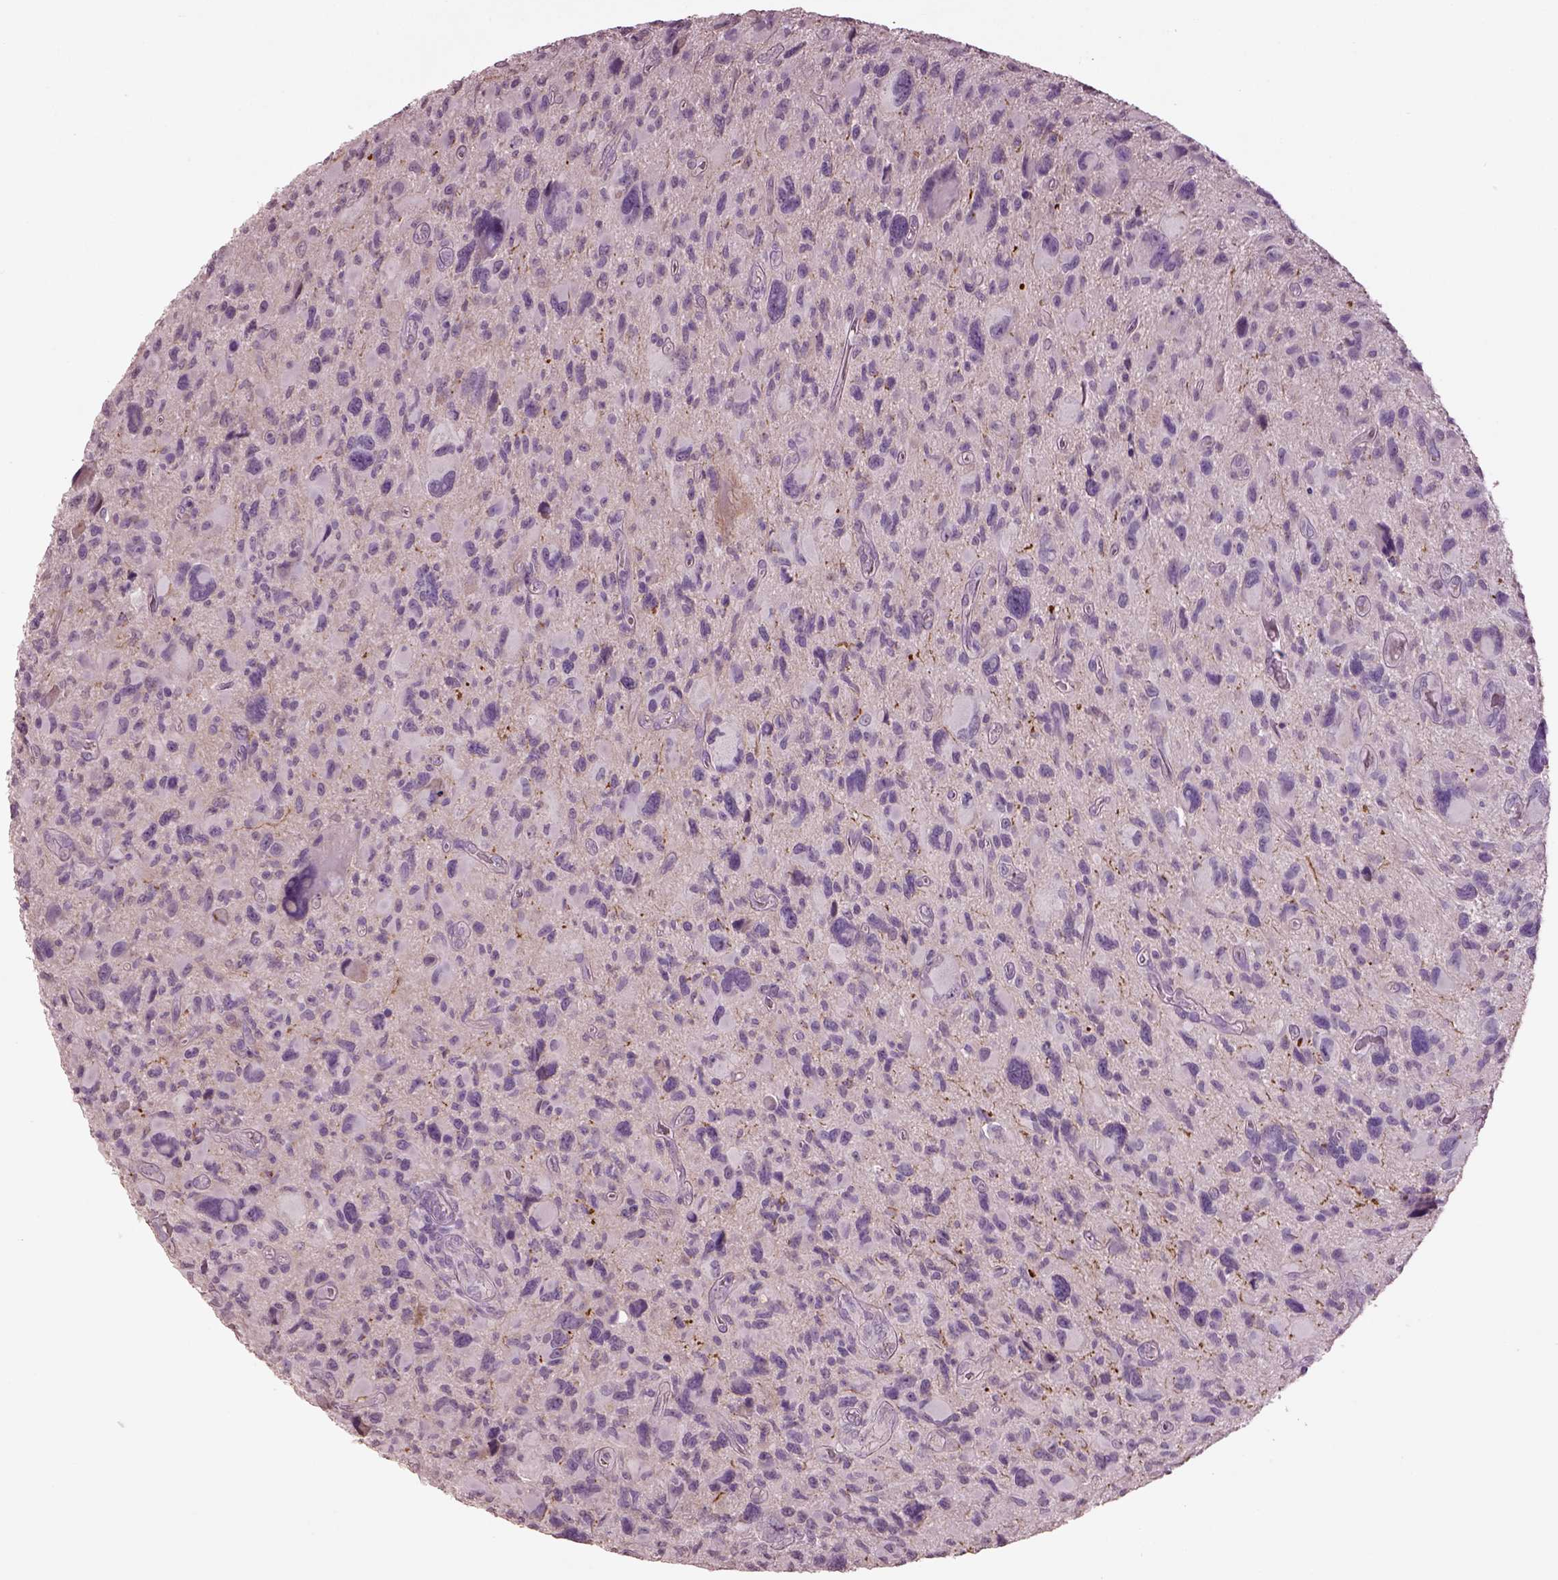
{"staining": {"intensity": "negative", "quantity": "none", "location": "none"}, "tissue": "glioma", "cell_type": "Tumor cells", "image_type": "cancer", "snomed": [{"axis": "morphology", "description": "Glioma, malignant, NOS"}, {"axis": "morphology", "description": "Glioma, malignant, High grade"}, {"axis": "topography", "description": "Brain"}], "caption": "Immunohistochemistry of human glioma exhibits no expression in tumor cells.", "gene": "KCNIP3", "patient": {"sex": "female", "age": 71}}